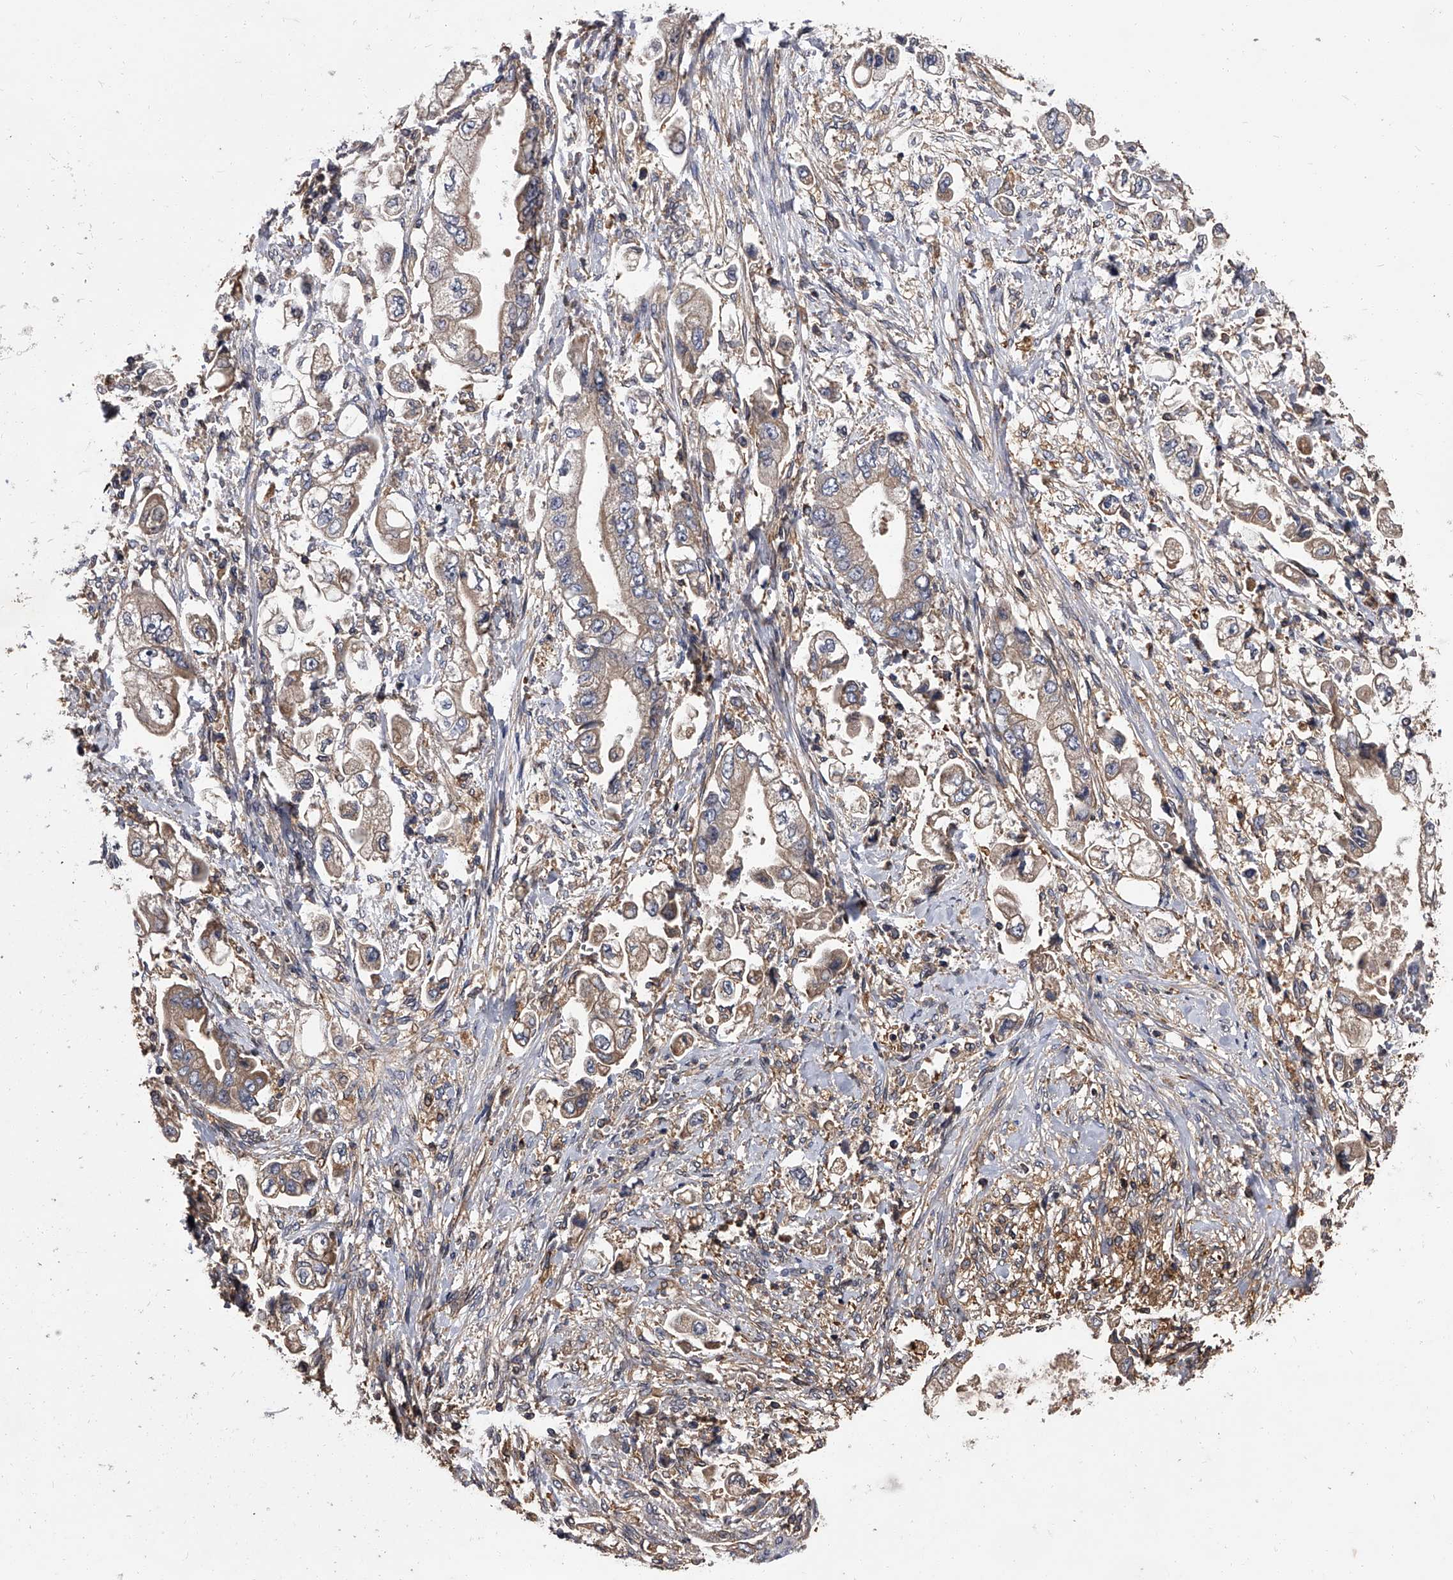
{"staining": {"intensity": "weak", "quantity": "25%-75%", "location": "cytoplasmic/membranous"}, "tissue": "stomach cancer", "cell_type": "Tumor cells", "image_type": "cancer", "snomed": [{"axis": "morphology", "description": "Adenocarcinoma, NOS"}, {"axis": "topography", "description": "Stomach"}], "caption": "Weak cytoplasmic/membranous protein expression is identified in about 25%-75% of tumor cells in stomach cancer (adenocarcinoma).", "gene": "STK36", "patient": {"sex": "male", "age": 62}}